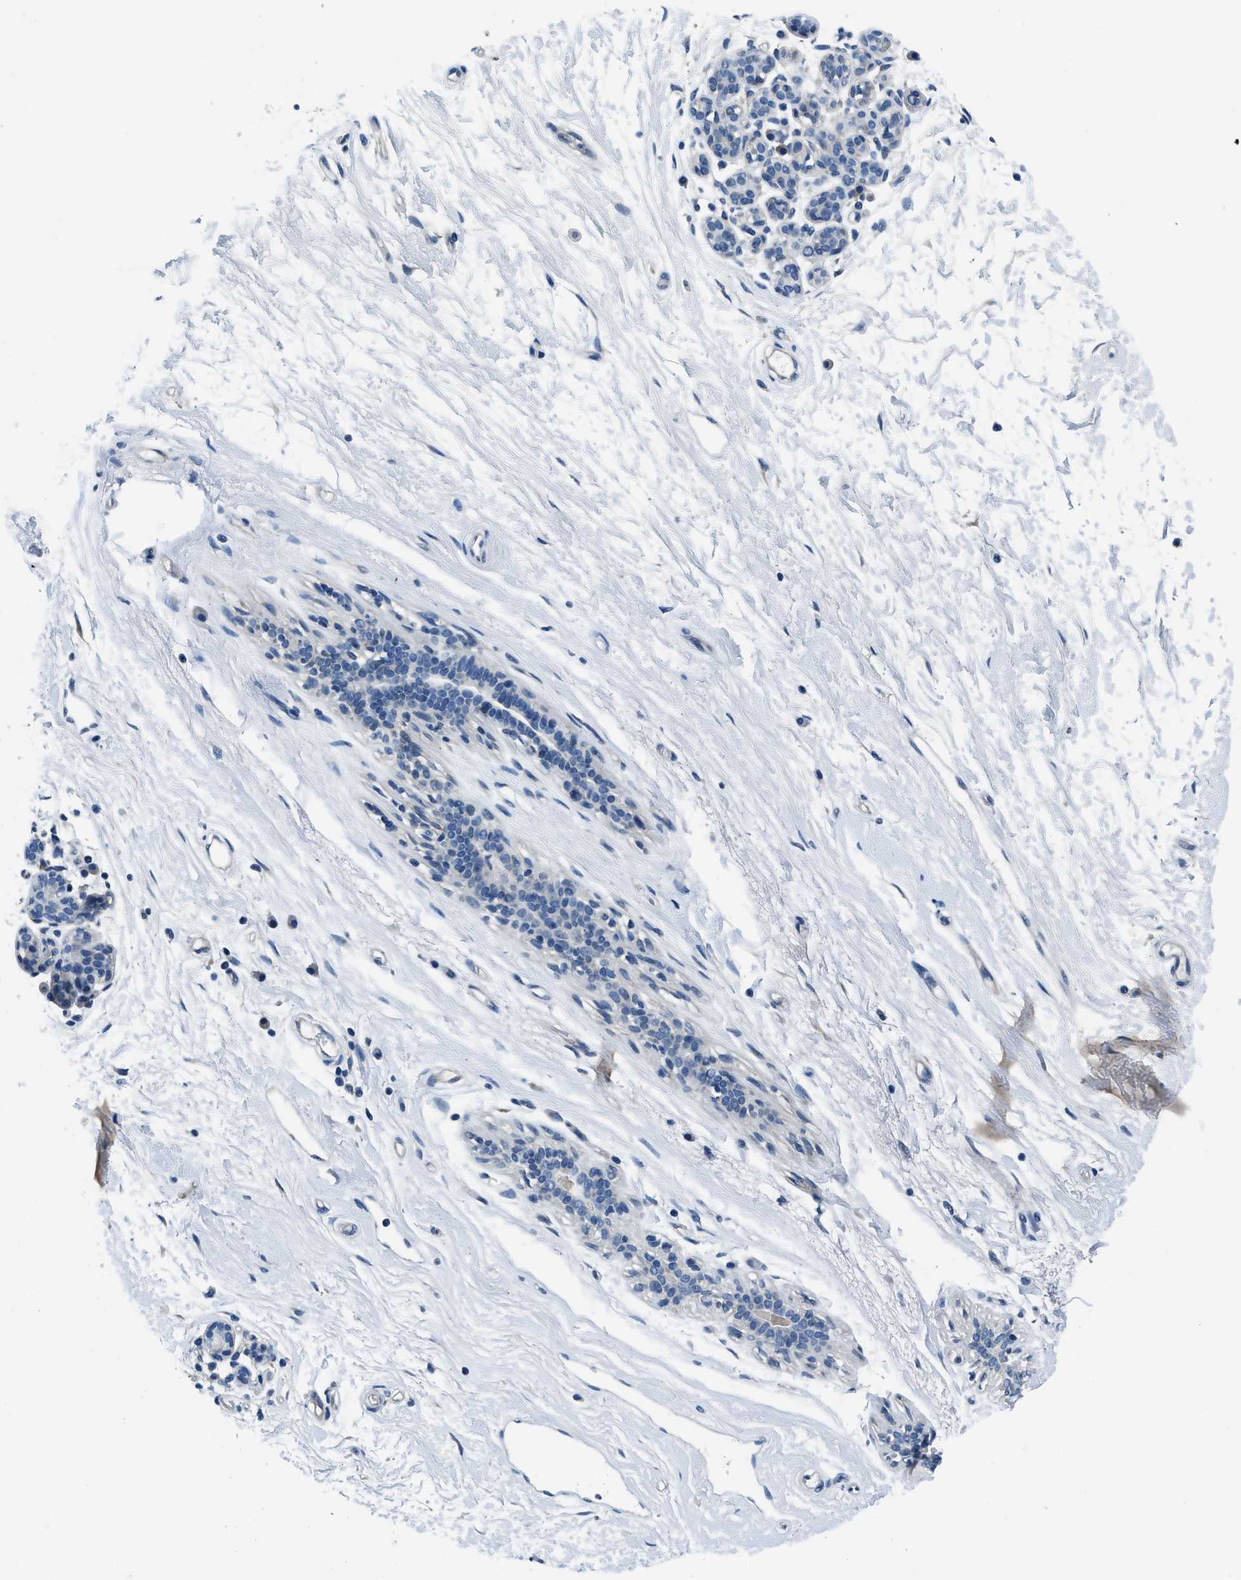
{"staining": {"intensity": "negative", "quantity": "none", "location": "none"}, "tissue": "breast", "cell_type": "Adipocytes", "image_type": "normal", "snomed": [{"axis": "morphology", "description": "Normal tissue, NOS"}, {"axis": "morphology", "description": "Lobular carcinoma"}, {"axis": "topography", "description": "Breast"}], "caption": "Protein analysis of normal breast reveals no significant positivity in adipocytes.", "gene": "GJA3", "patient": {"sex": "female", "age": 59}}